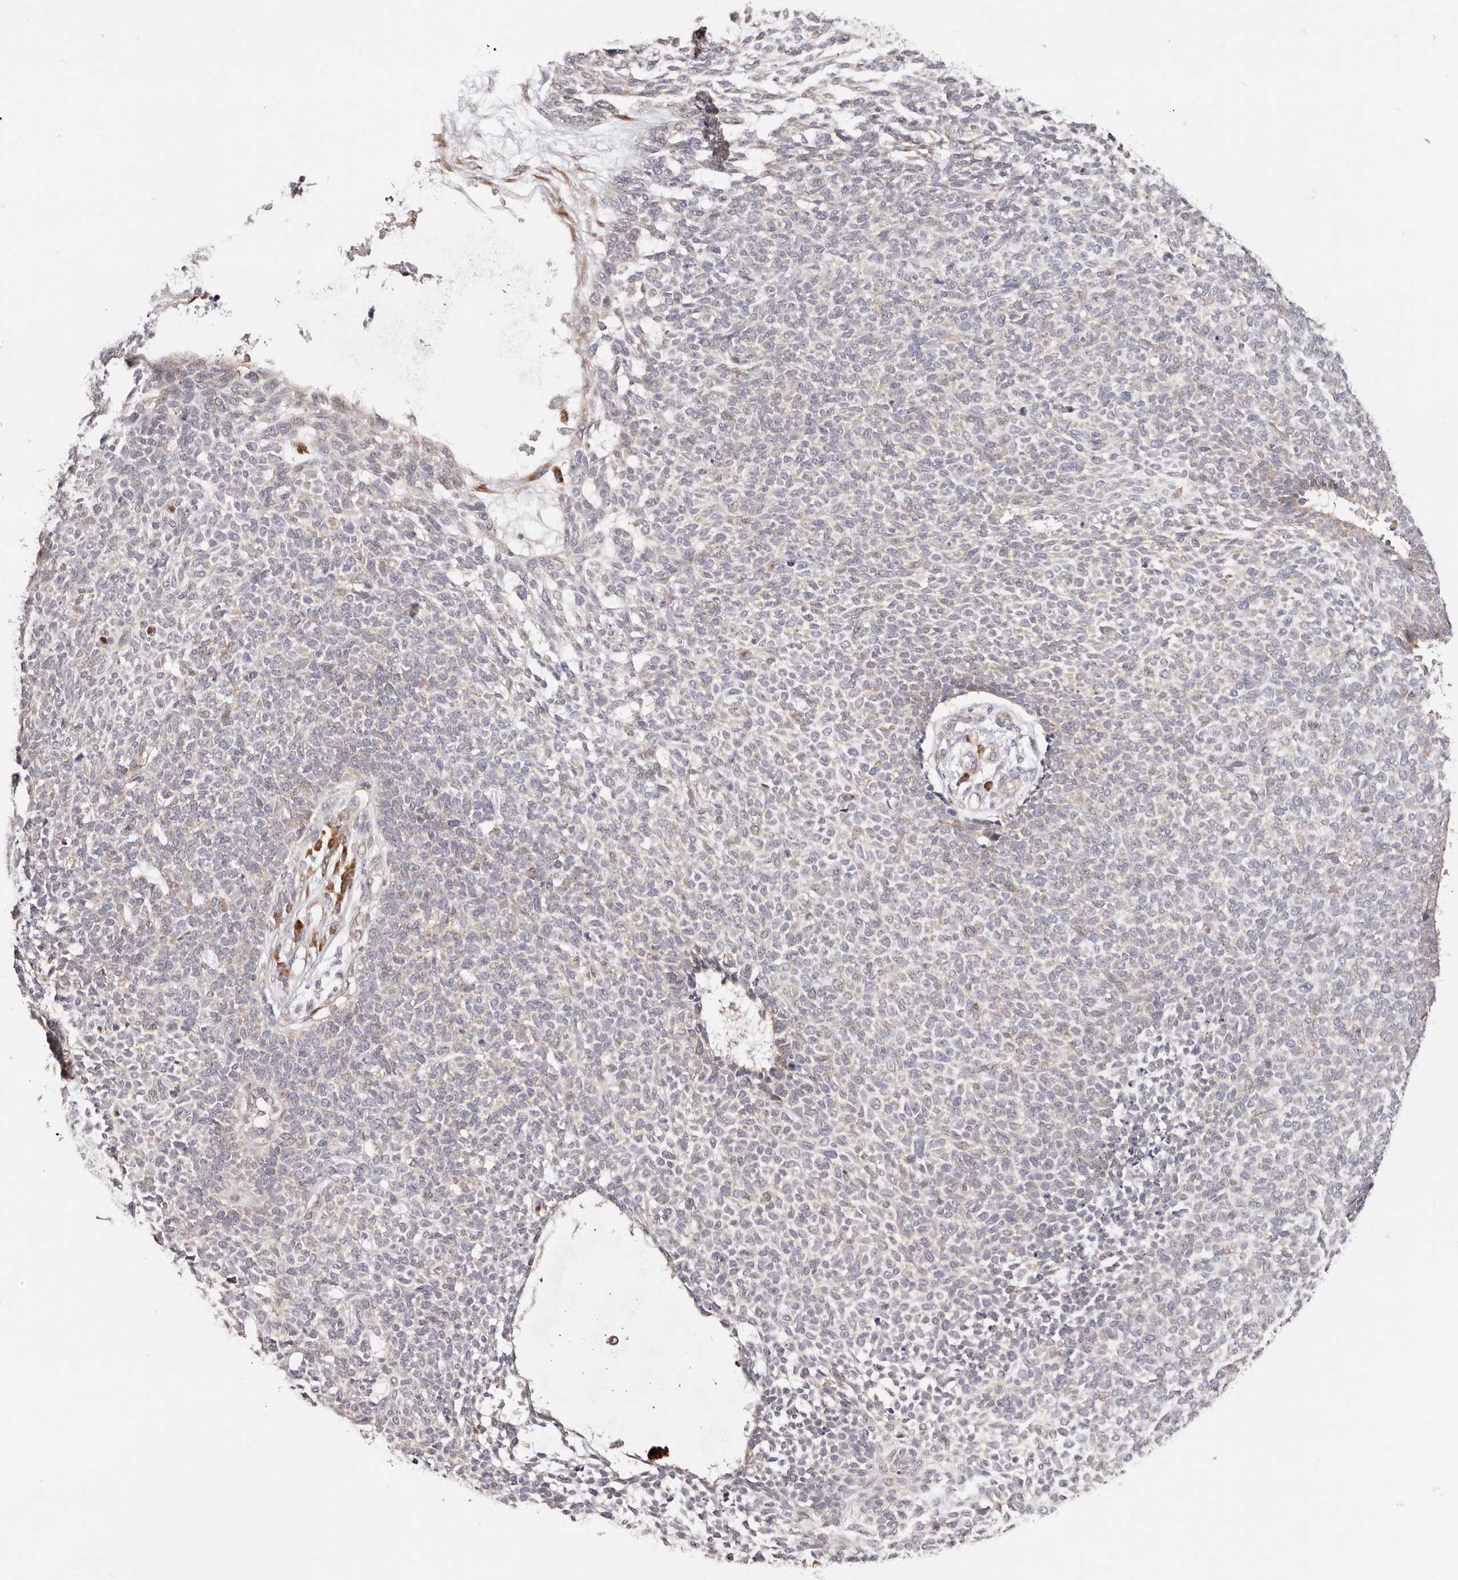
{"staining": {"intensity": "weak", "quantity": "25%-75%", "location": "cytoplasmic/membranous"}, "tissue": "skin cancer", "cell_type": "Tumor cells", "image_type": "cancer", "snomed": [{"axis": "morphology", "description": "Basal cell carcinoma"}, {"axis": "topography", "description": "Skin"}], "caption": "Basal cell carcinoma (skin) stained with a brown dye reveals weak cytoplasmic/membranous positive expression in approximately 25%-75% of tumor cells.", "gene": "BCL2L15", "patient": {"sex": "female", "age": 84}}